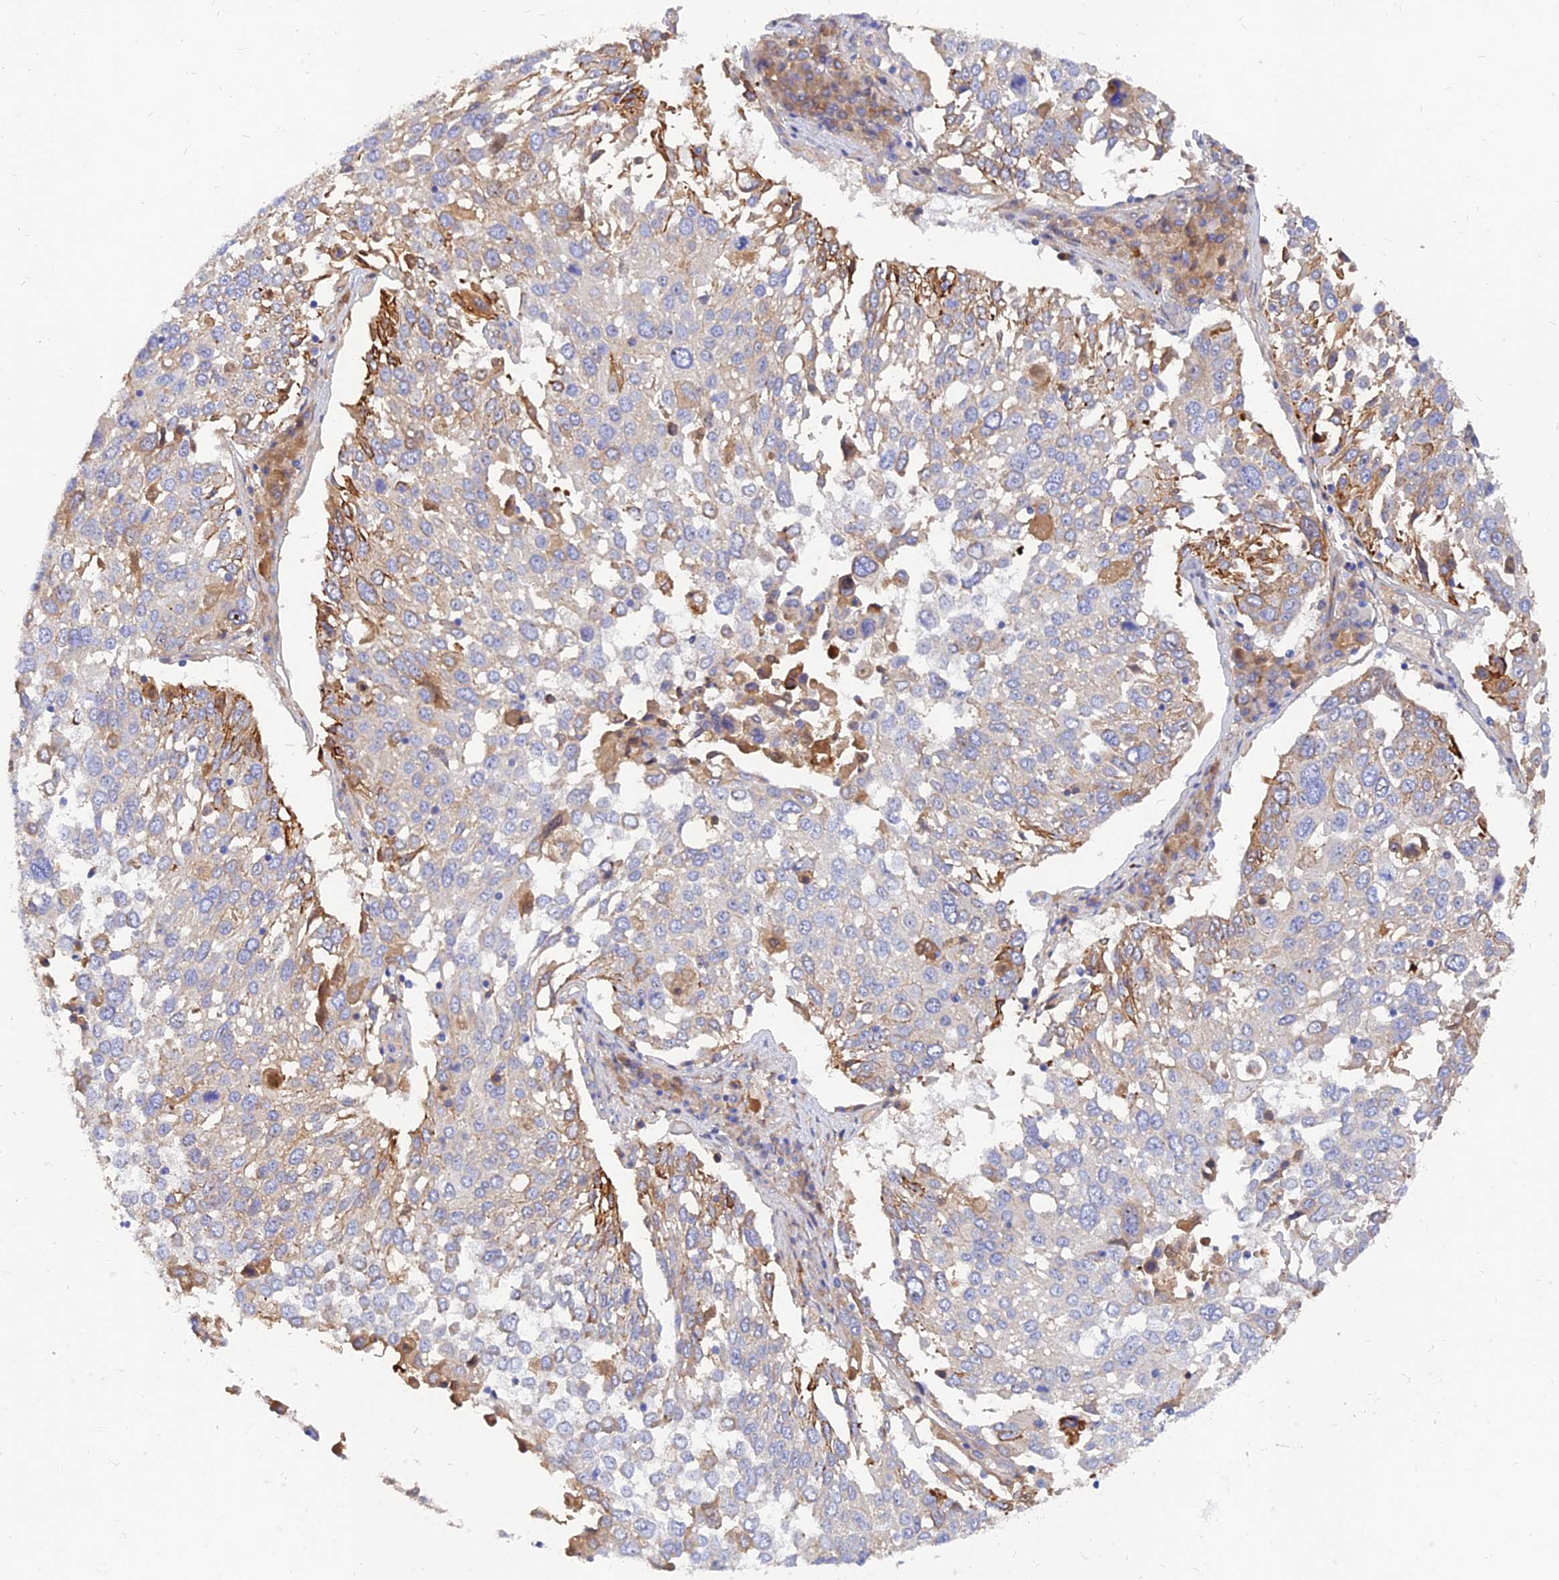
{"staining": {"intensity": "moderate", "quantity": "<25%", "location": "cytoplasmic/membranous"}, "tissue": "lung cancer", "cell_type": "Tumor cells", "image_type": "cancer", "snomed": [{"axis": "morphology", "description": "Squamous cell carcinoma, NOS"}, {"axis": "topography", "description": "Lung"}], "caption": "Immunohistochemical staining of human lung cancer (squamous cell carcinoma) exhibits moderate cytoplasmic/membranous protein staining in about <25% of tumor cells.", "gene": "MROH1", "patient": {"sex": "male", "age": 65}}